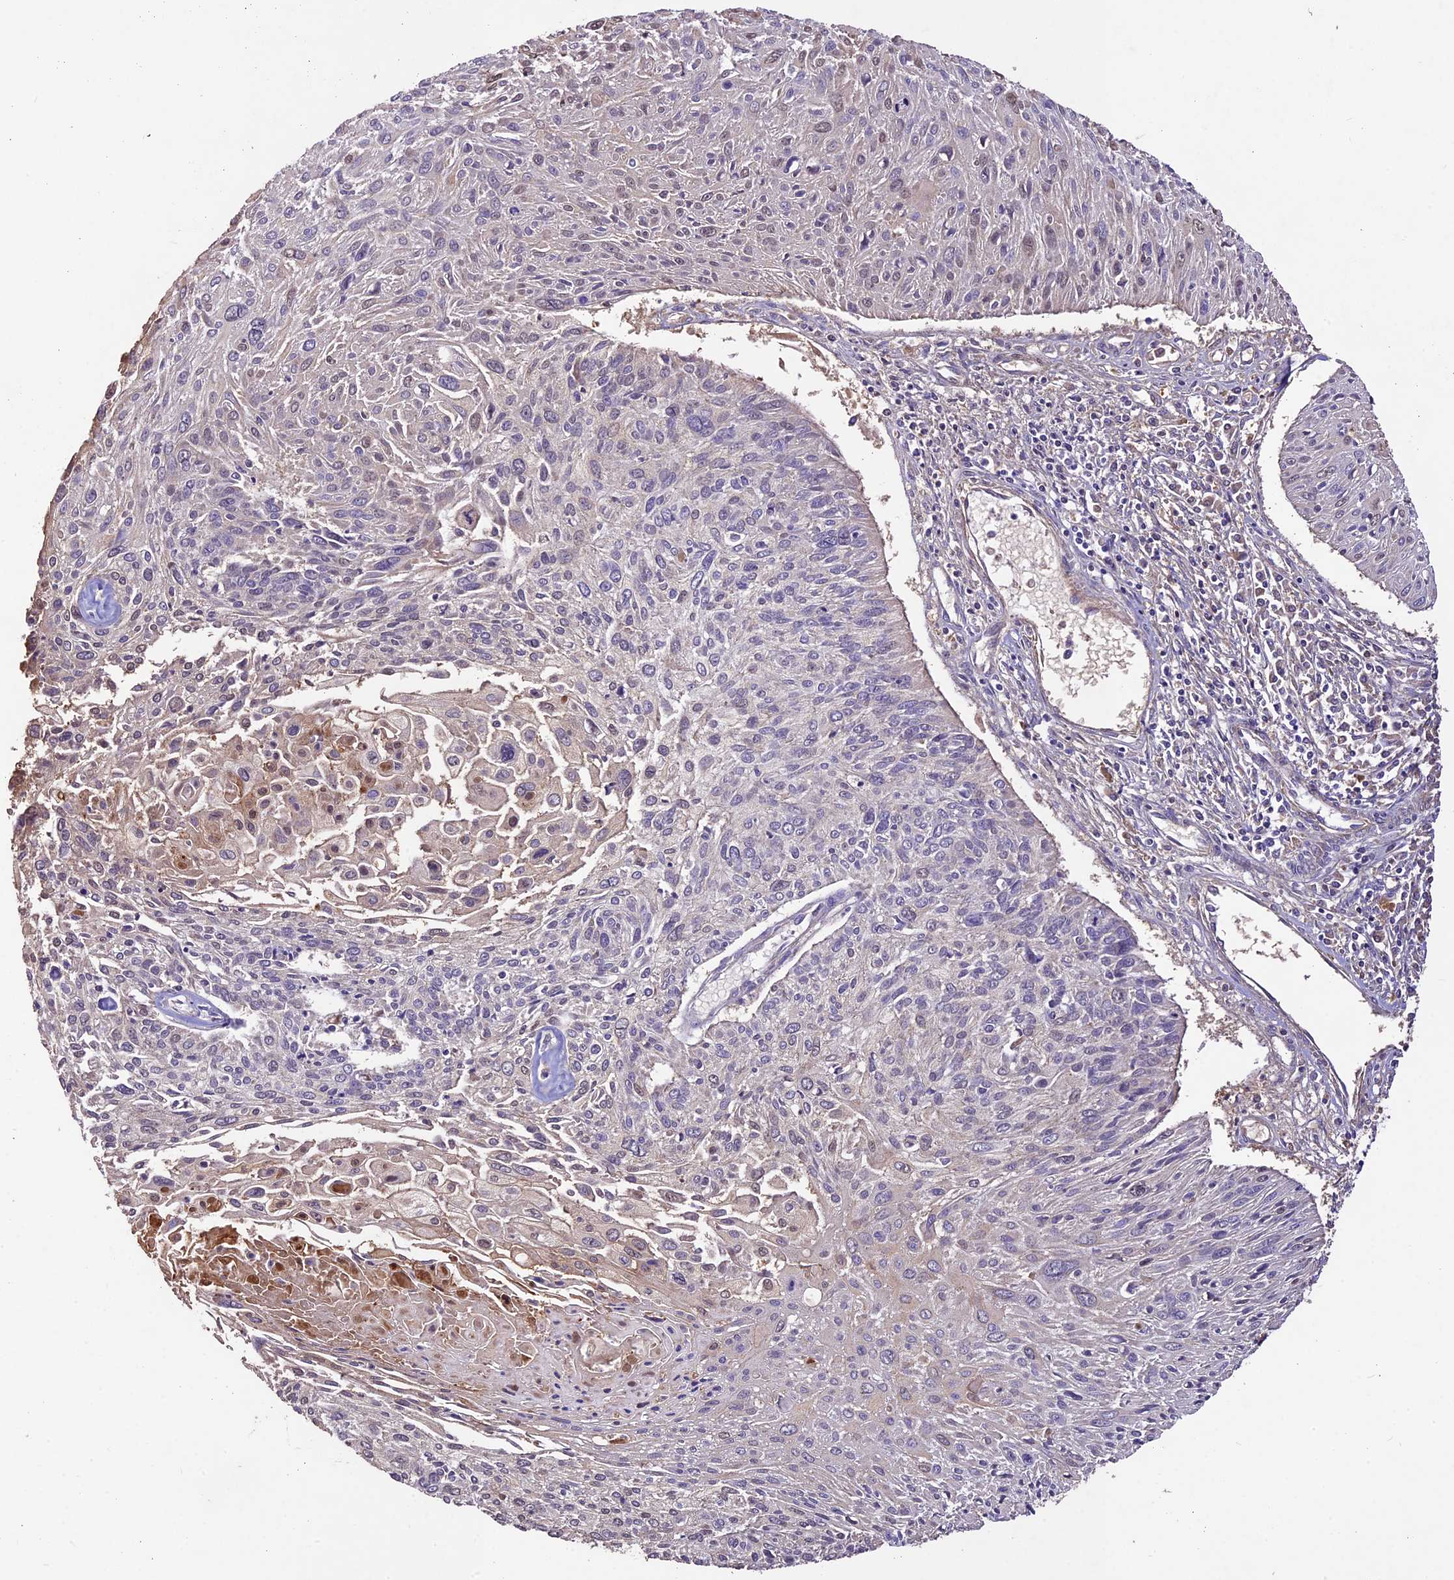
{"staining": {"intensity": "negative", "quantity": "none", "location": "none"}, "tissue": "cervical cancer", "cell_type": "Tumor cells", "image_type": "cancer", "snomed": [{"axis": "morphology", "description": "Squamous cell carcinoma, NOS"}, {"axis": "topography", "description": "Cervix"}], "caption": "IHC micrograph of neoplastic tissue: human cervical cancer stained with DAB demonstrates no significant protein positivity in tumor cells.", "gene": "CRLF1", "patient": {"sex": "female", "age": 51}}